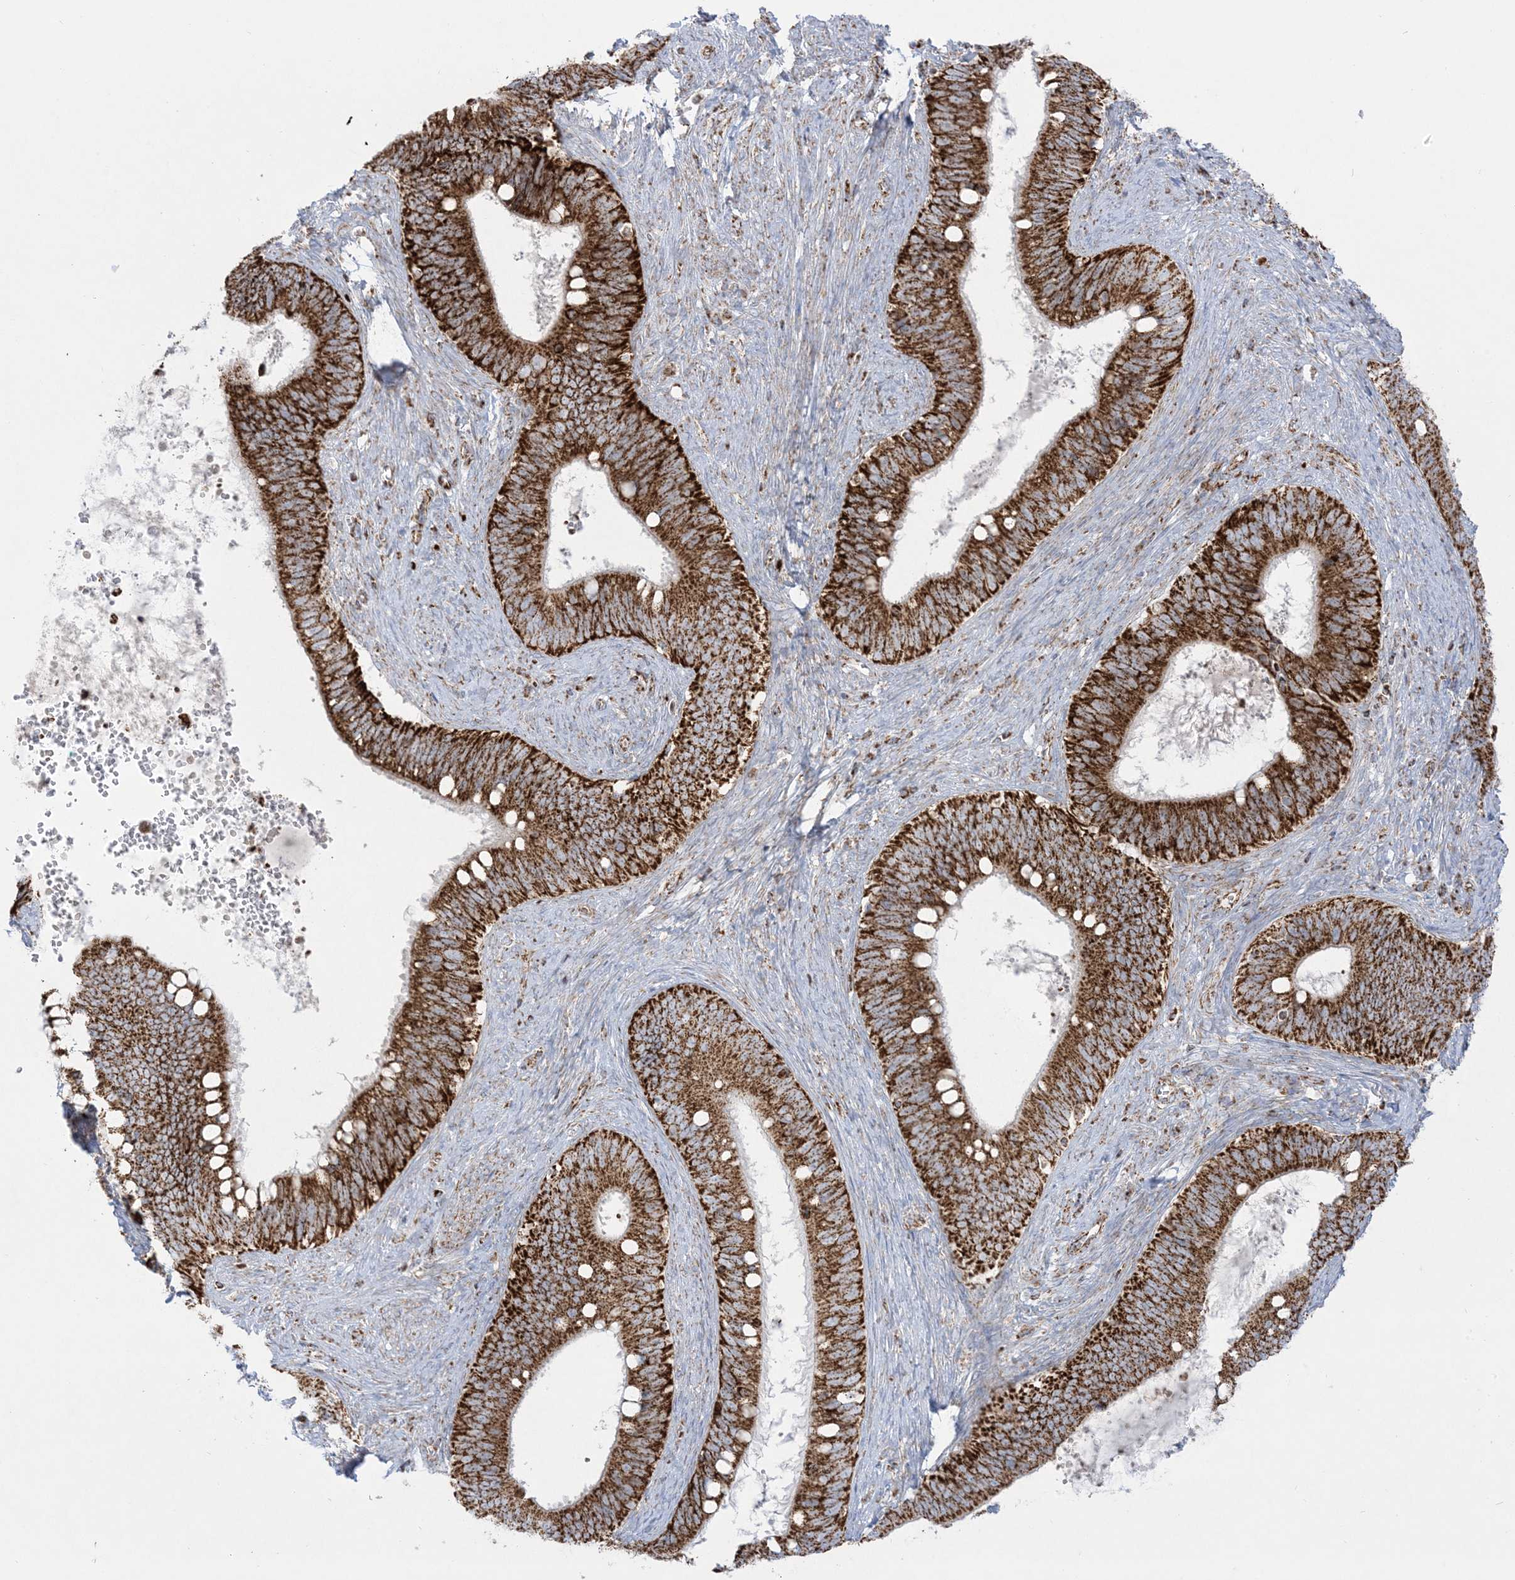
{"staining": {"intensity": "strong", "quantity": ">75%", "location": "cytoplasmic/membranous"}, "tissue": "cervical cancer", "cell_type": "Tumor cells", "image_type": "cancer", "snomed": [{"axis": "morphology", "description": "Adenocarcinoma, NOS"}, {"axis": "topography", "description": "Cervix"}], "caption": "IHC staining of cervical cancer (adenocarcinoma), which demonstrates high levels of strong cytoplasmic/membranous positivity in about >75% of tumor cells indicating strong cytoplasmic/membranous protein staining. The staining was performed using DAB (brown) for protein detection and nuclei were counterstained in hematoxylin (blue).", "gene": "MRPS36", "patient": {"sex": "female", "age": 42}}